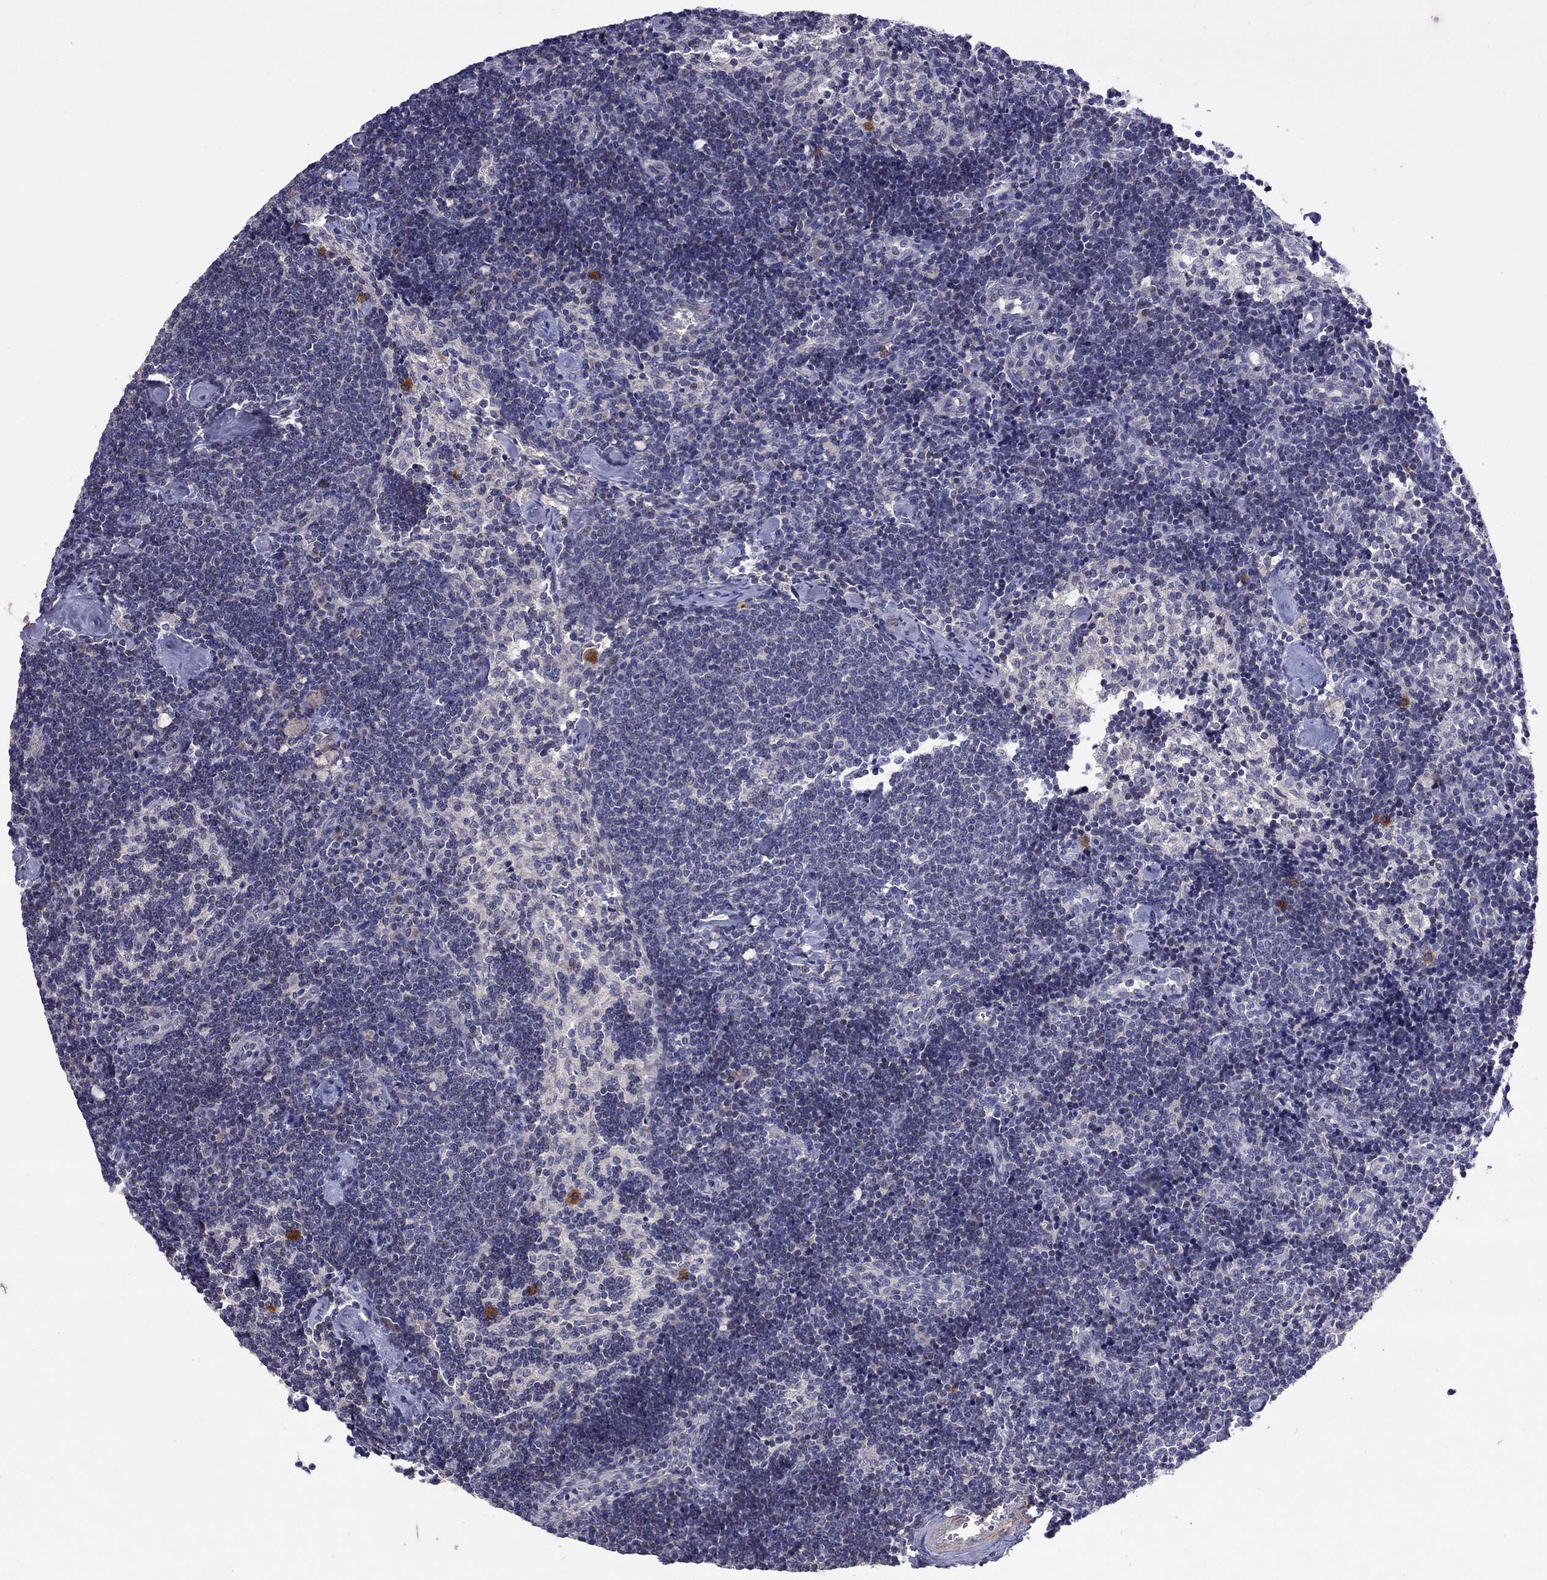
{"staining": {"intensity": "negative", "quantity": "none", "location": "none"}, "tissue": "lymph node", "cell_type": "Germinal center cells", "image_type": "normal", "snomed": [{"axis": "morphology", "description": "Normal tissue, NOS"}, {"axis": "topography", "description": "Lymph node"}], "caption": "Immunohistochemistry (IHC) micrograph of normal lymph node: human lymph node stained with DAB (3,3'-diaminobenzidine) exhibits no significant protein expression in germinal center cells.", "gene": "SYTL2", "patient": {"sex": "female", "age": 42}}